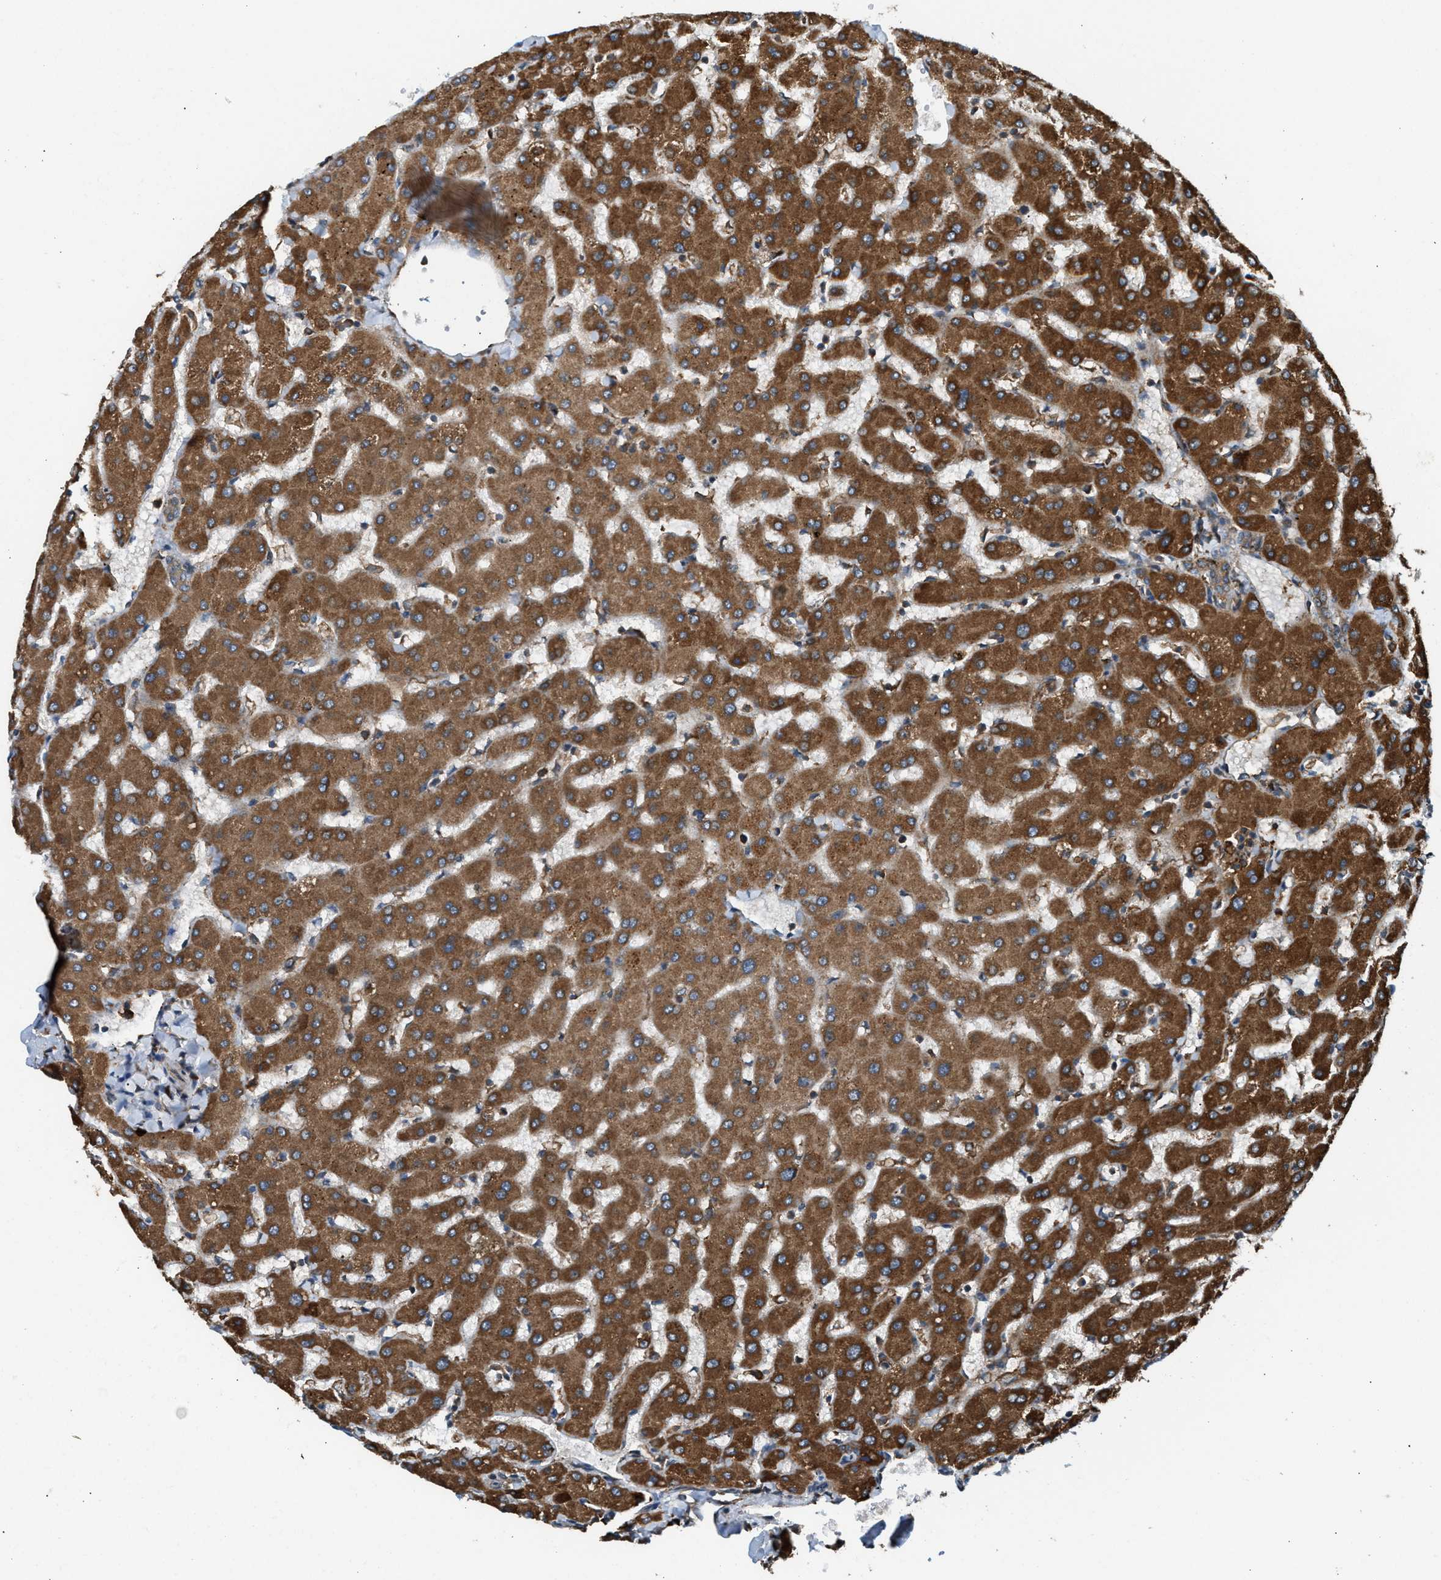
{"staining": {"intensity": "moderate", "quantity": ">75%", "location": "cytoplasmic/membranous"}, "tissue": "liver", "cell_type": "Cholangiocytes", "image_type": "normal", "snomed": [{"axis": "morphology", "description": "Normal tissue, NOS"}, {"axis": "topography", "description": "Liver"}], "caption": "A photomicrograph of liver stained for a protein displays moderate cytoplasmic/membranous brown staining in cholangiocytes. Immunohistochemistry stains the protein of interest in brown and the nuclei are stained blue.", "gene": "BAIAP2L1", "patient": {"sex": "female", "age": 63}}